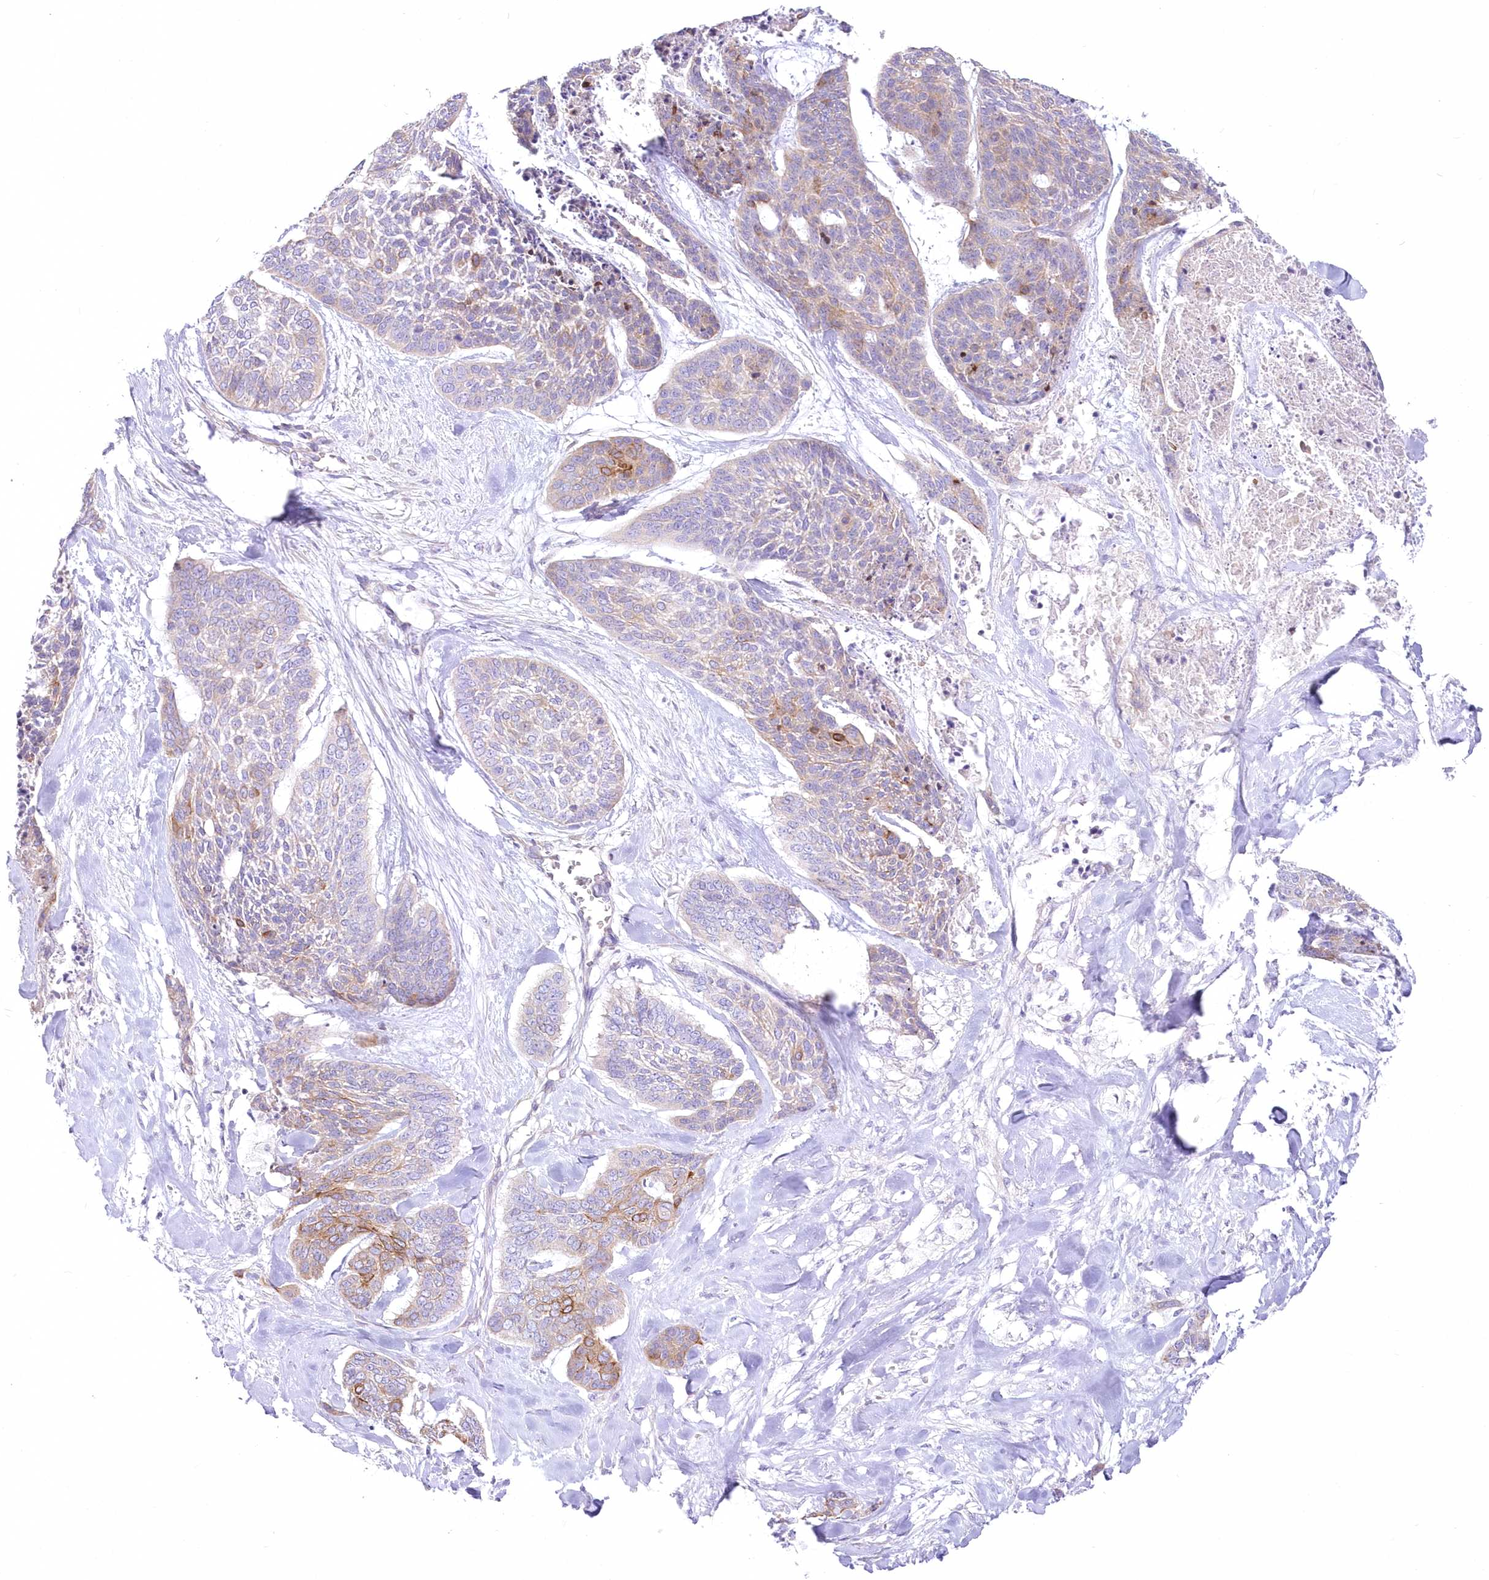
{"staining": {"intensity": "moderate", "quantity": "25%-75%", "location": "cytoplasmic/membranous"}, "tissue": "skin cancer", "cell_type": "Tumor cells", "image_type": "cancer", "snomed": [{"axis": "morphology", "description": "Basal cell carcinoma"}, {"axis": "topography", "description": "Skin"}], "caption": "There is medium levels of moderate cytoplasmic/membranous positivity in tumor cells of basal cell carcinoma (skin), as demonstrated by immunohistochemical staining (brown color).", "gene": "ZNF843", "patient": {"sex": "female", "age": 64}}